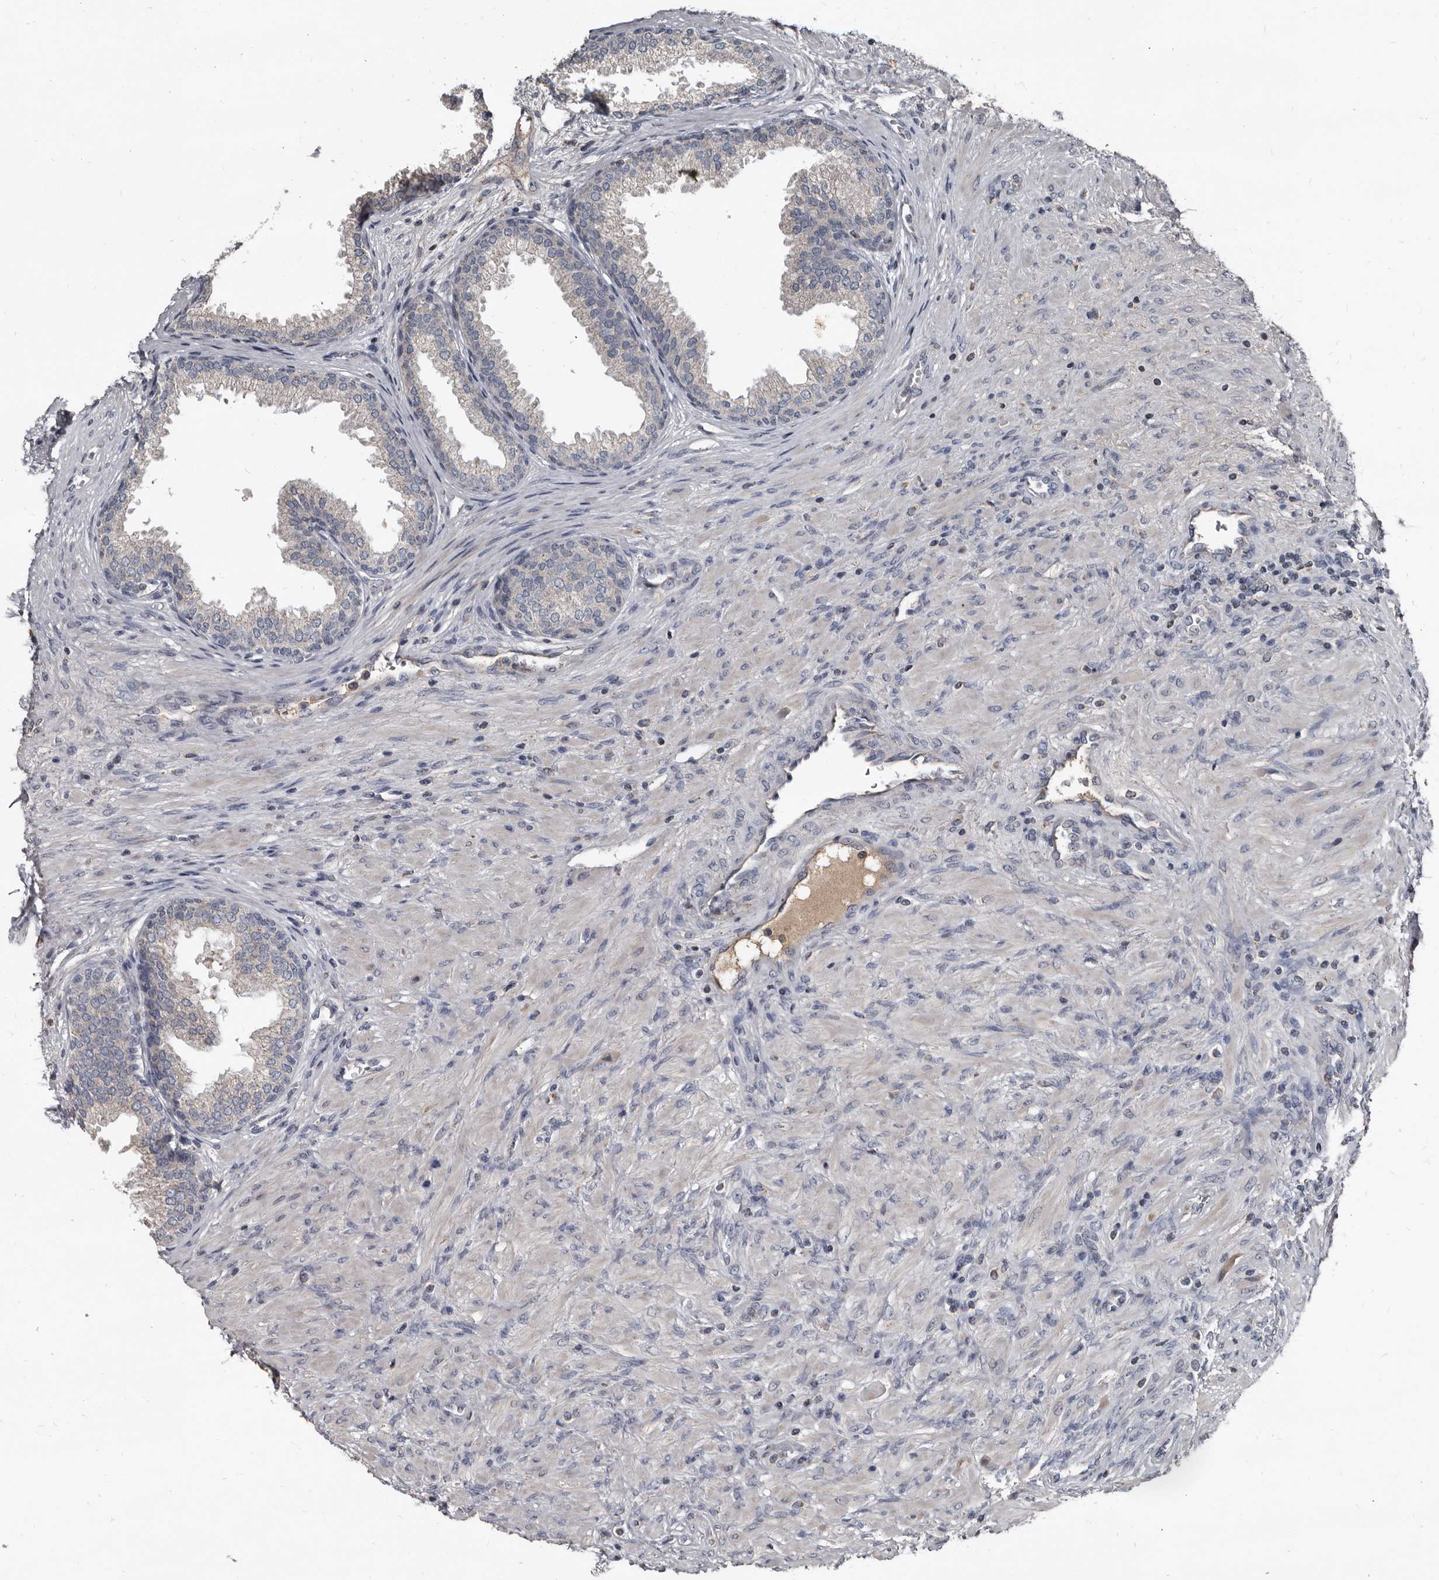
{"staining": {"intensity": "weak", "quantity": "25%-75%", "location": "cytoplasmic/membranous"}, "tissue": "prostate", "cell_type": "Glandular cells", "image_type": "normal", "snomed": [{"axis": "morphology", "description": "Normal tissue, NOS"}, {"axis": "topography", "description": "Prostate"}], "caption": "Immunohistochemistry photomicrograph of unremarkable prostate: human prostate stained using IHC reveals low levels of weak protein expression localized specifically in the cytoplasmic/membranous of glandular cells, appearing as a cytoplasmic/membranous brown color.", "gene": "GREB1", "patient": {"sex": "male", "age": 76}}